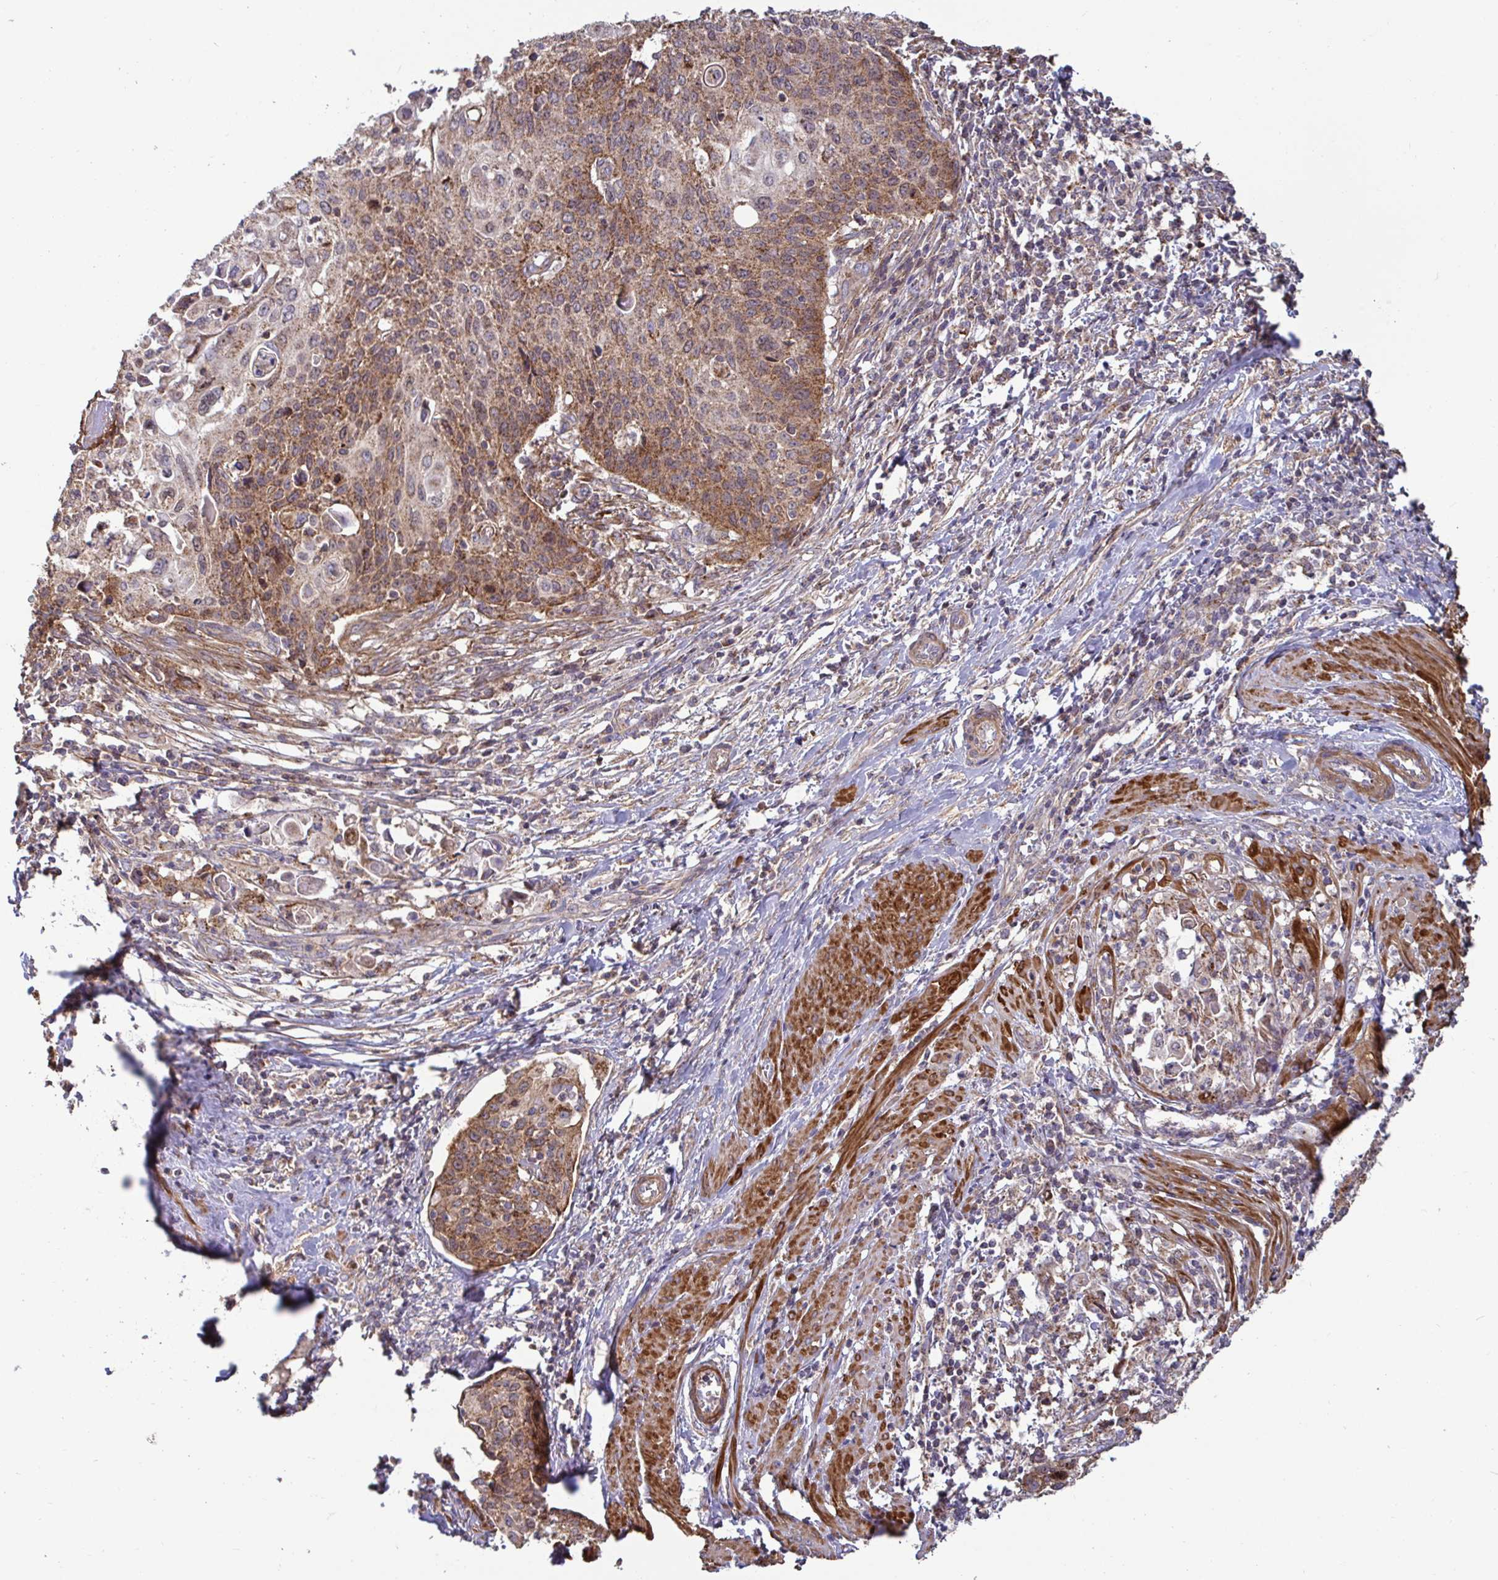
{"staining": {"intensity": "strong", "quantity": "25%-75%", "location": "cytoplasmic/membranous"}, "tissue": "cervical cancer", "cell_type": "Tumor cells", "image_type": "cancer", "snomed": [{"axis": "morphology", "description": "Squamous cell carcinoma, NOS"}, {"axis": "topography", "description": "Cervix"}], "caption": "Human cervical cancer (squamous cell carcinoma) stained with a protein marker shows strong staining in tumor cells.", "gene": "SPRY1", "patient": {"sex": "female", "age": 65}}